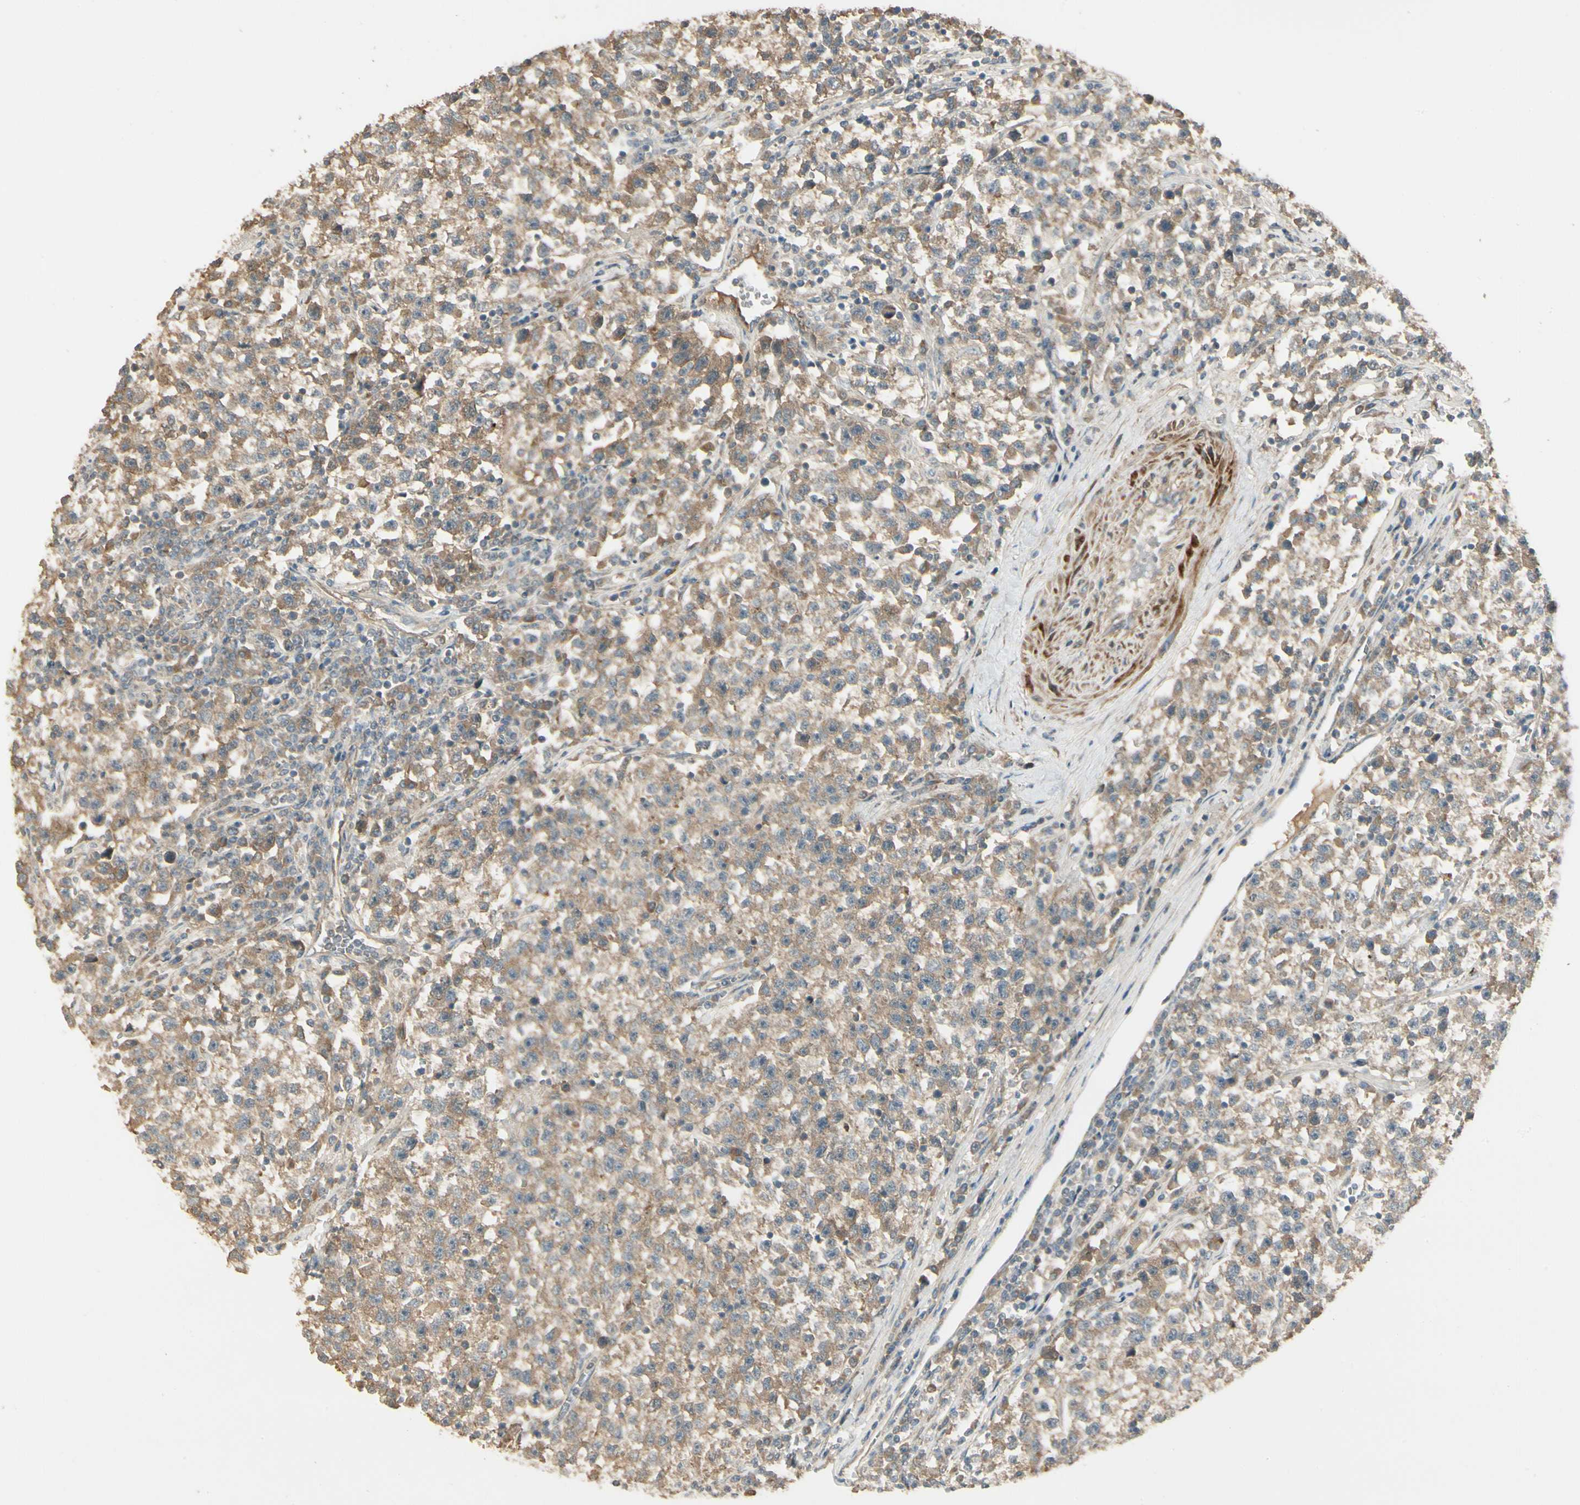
{"staining": {"intensity": "moderate", "quantity": ">75%", "location": "cytoplasmic/membranous"}, "tissue": "testis cancer", "cell_type": "Tumor cells", "image_type": "cancer", "snomed": [{"axis": "morphology", "description": "Seminoma, NOS"}, {"axis": "topography", "description": "Testis"}], "caption": "Brown immunohistochemical staining in human seminoma (testis) reveals moderate cytoplasmic/membranous positivity in approximately >75% of tumor cells.", "gene": "ACVR1", "patient": {"sex": "male", "age": 22}}